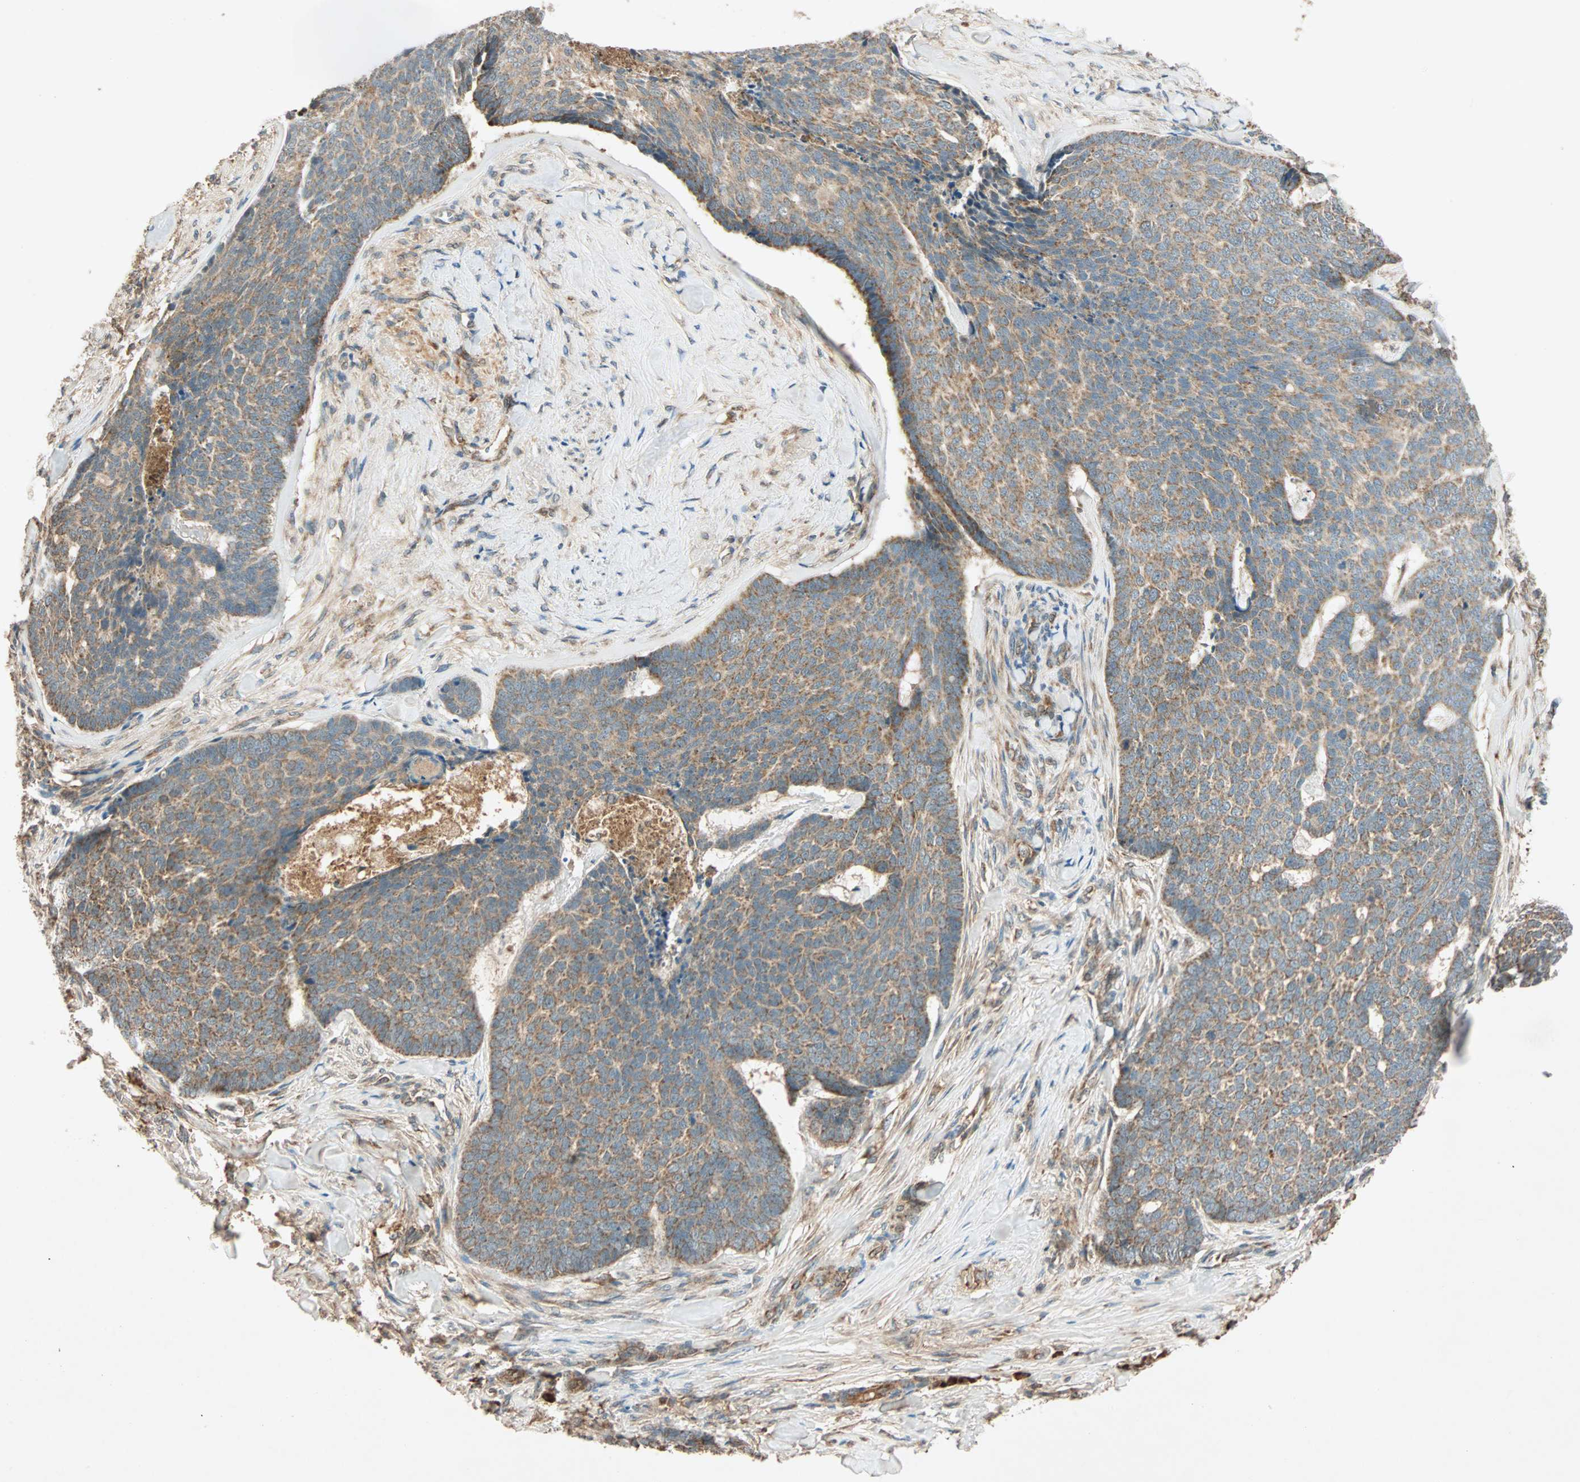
{"staining": {"intensity": "moderate", "quantity": ">75%", "location": "cytoplasmic/membranous"}, "tissue": "skin cancer", "cell_type": "Tumor cells", "image_type": "cancer", "snomed": [{"axis": "morphology", "description": "Basal cell carcinoma"}, {"axis": "topography", "description": "Skin"}], "caption": "Moderate cytoplasmic/membranous expression for a protein is appreciated in about >75% of tumor cells of basal cell carcinoma (skin) using immunohistochemistry (IHC).", "gene": "MAPK1", "patient": {"sex": "male", "age": 84}}